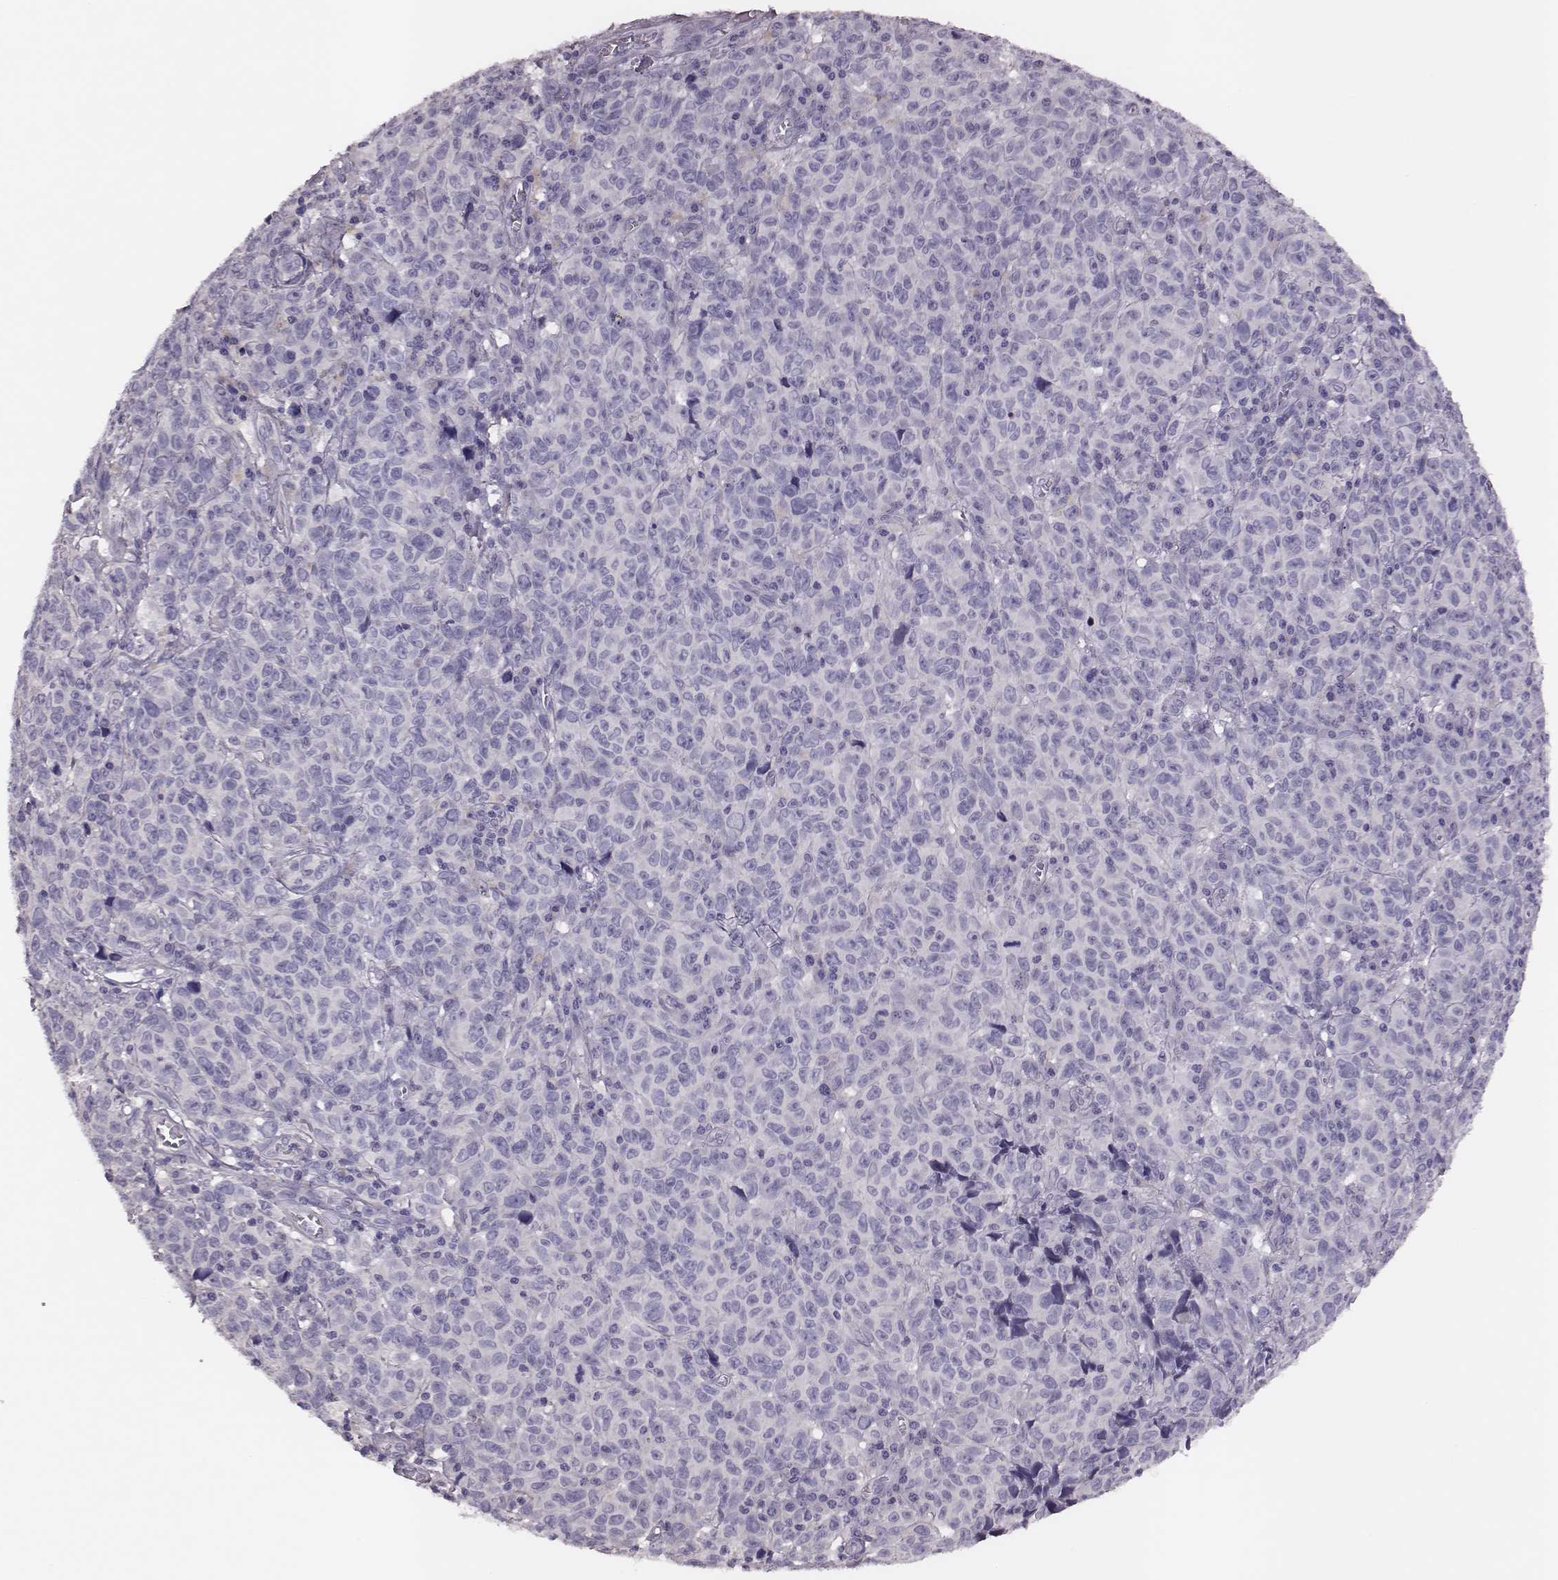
{"staining": {"intensity": "negative", "quantity": "none", "location": "none"}, "tissue": "melanoma", "cell_type": "Tumor cells", "image_type": "cancer", "snomed": [{"axis": "morphology", "description": "Malignant melanoma, NOS"}, {"axis": "topography", "description": "Vulva, labia, clitoris and Bartholin´s gland, NO"}], "caption": "Immunohistochemistry of malignant melanoma shows no expression in tumor cells.", "gene": "P2RY10", "patient": {"sex": "female", "age": 75}}